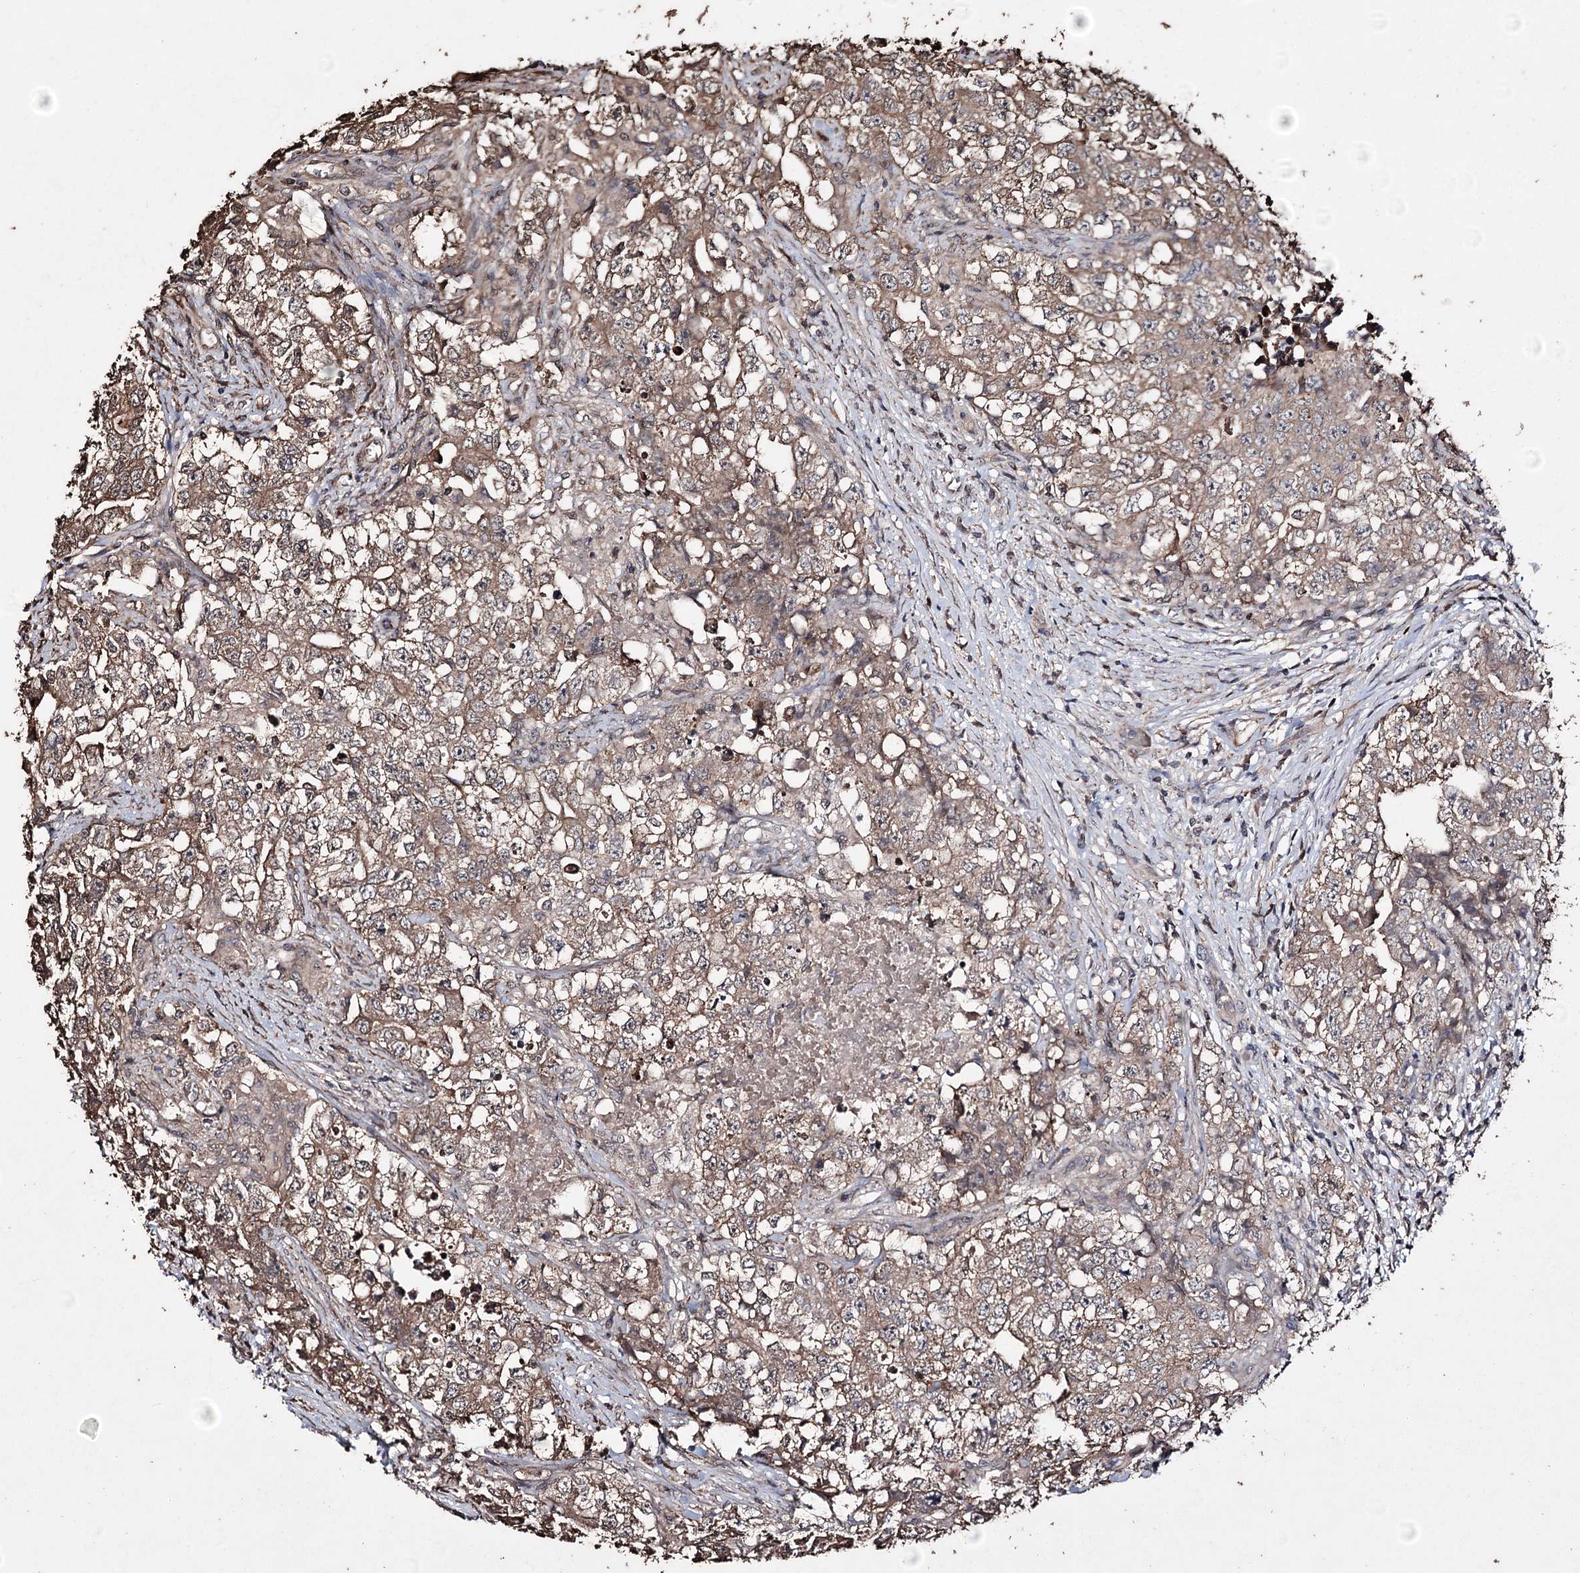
{"staining": {"intensity": "weak", "quantity": ">75%", "location": "cytoplasmic/membranous"}, "tissue": "testis cancer", "cell_type": "Tumor cells", "image_type": "cancer", "snomed": [{"axis": "morphology", "description": "Seminoma, NOS"}, {"axis": "morphology", "description": "Carcinoma, Embryonal, NOS"}, {"axis": "topography", "description": "Testis"}], "caption": "A low amount of weak cytoplasmic/membranous expression is seen in approximately >75% of tumor cells in testis cancer tissue.", "gene": "ZNF662", "patient": {"sex": "male", "age": 43}}